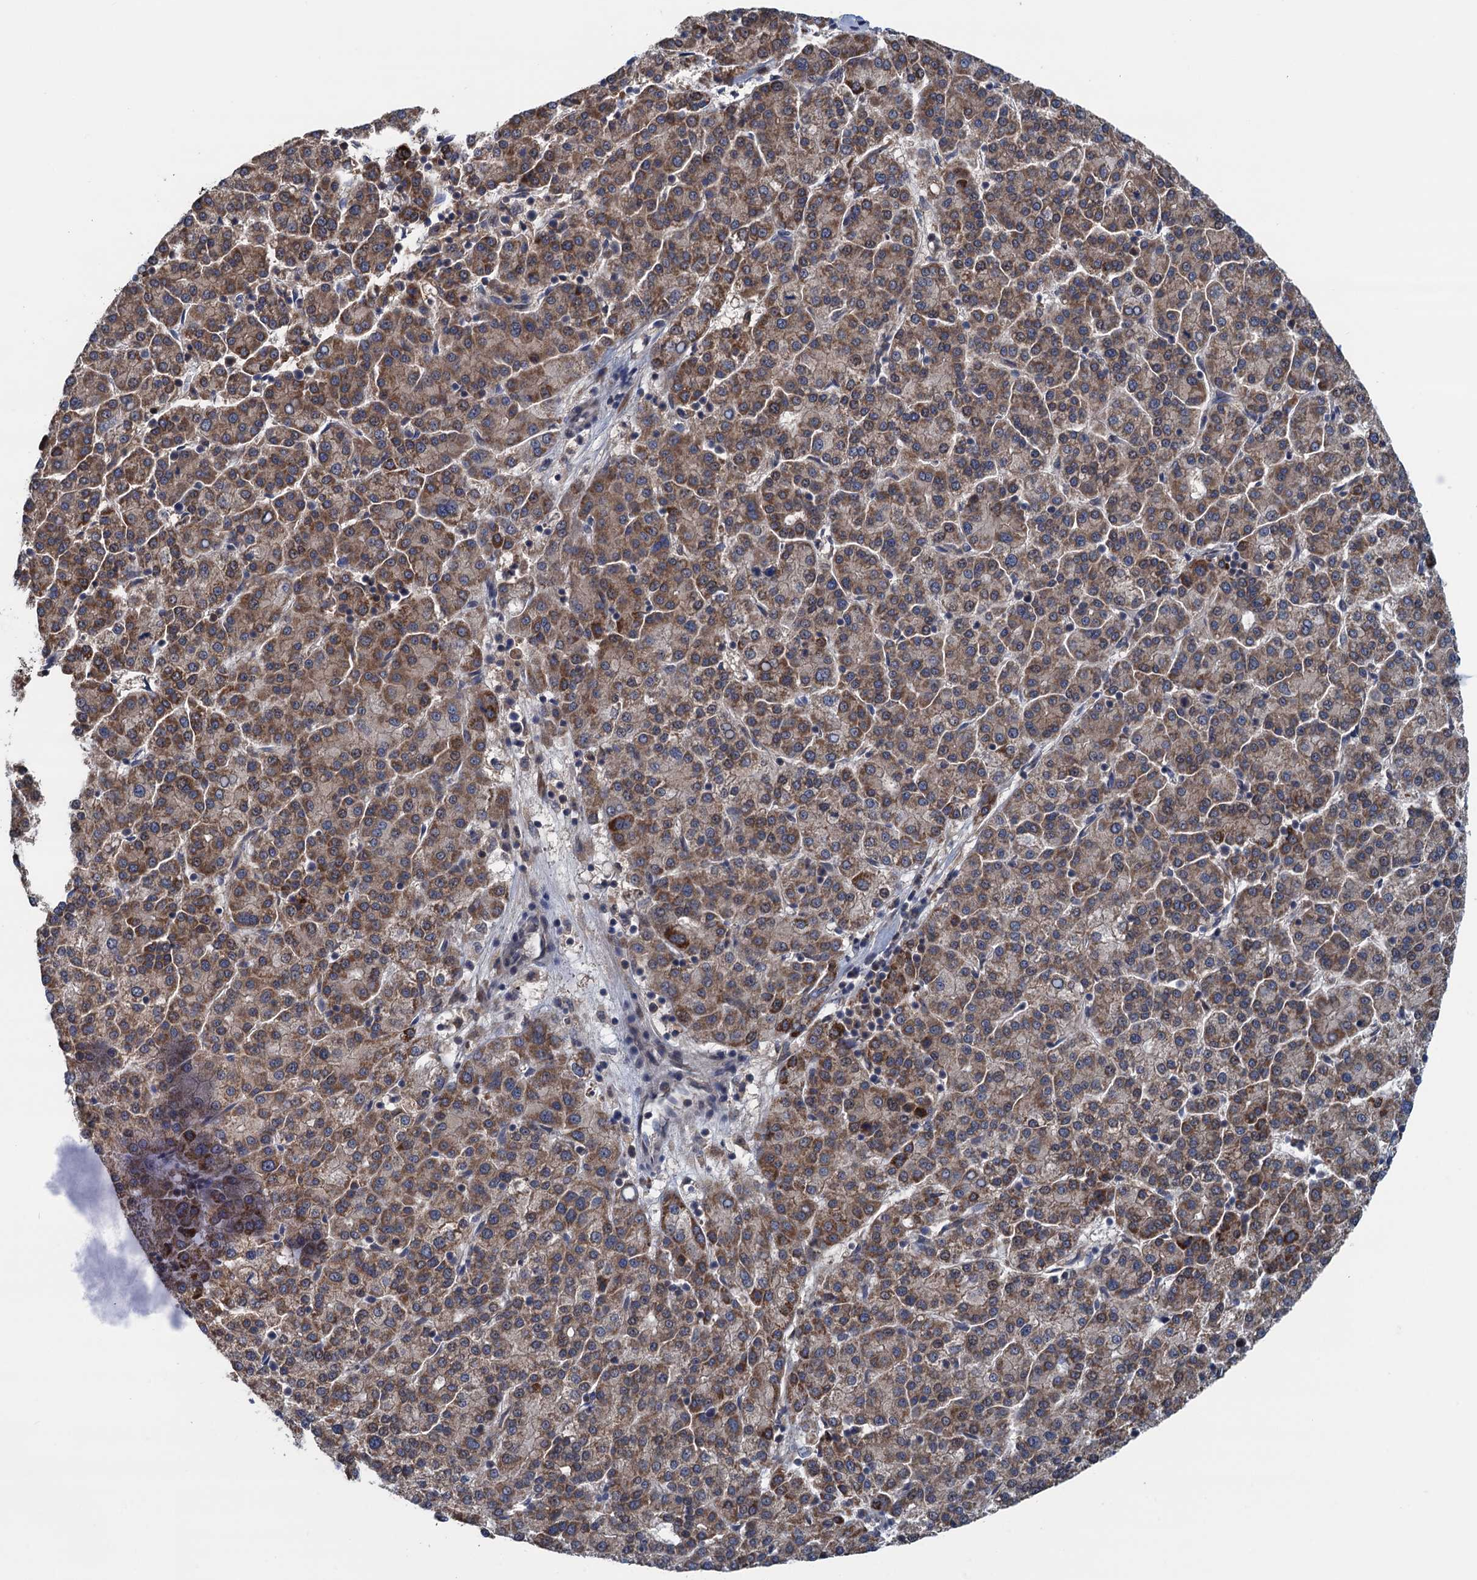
{"staining": {"intensity": "moderate", "quantity": ">75%", "location": "cytoplasmic/membranous"}, "tissue": "liver cancer", "cell_type": "Tumor cells", "image_type": "cancer", "snomed": [{"axis": "morphology", "description": "Carcinoma, Hepatocellular, NOS"}, {"axis": "topography", "description": "Liver"}], "caption": "Protein staining by immunohistochemistry (IHC) demonstrates moderate cytoplasmic/membranous staining in approximately >75% of tumor cells in liver cancer.", "gene": "CNTN5", "patient": {"sex": "female", "age": 58}}